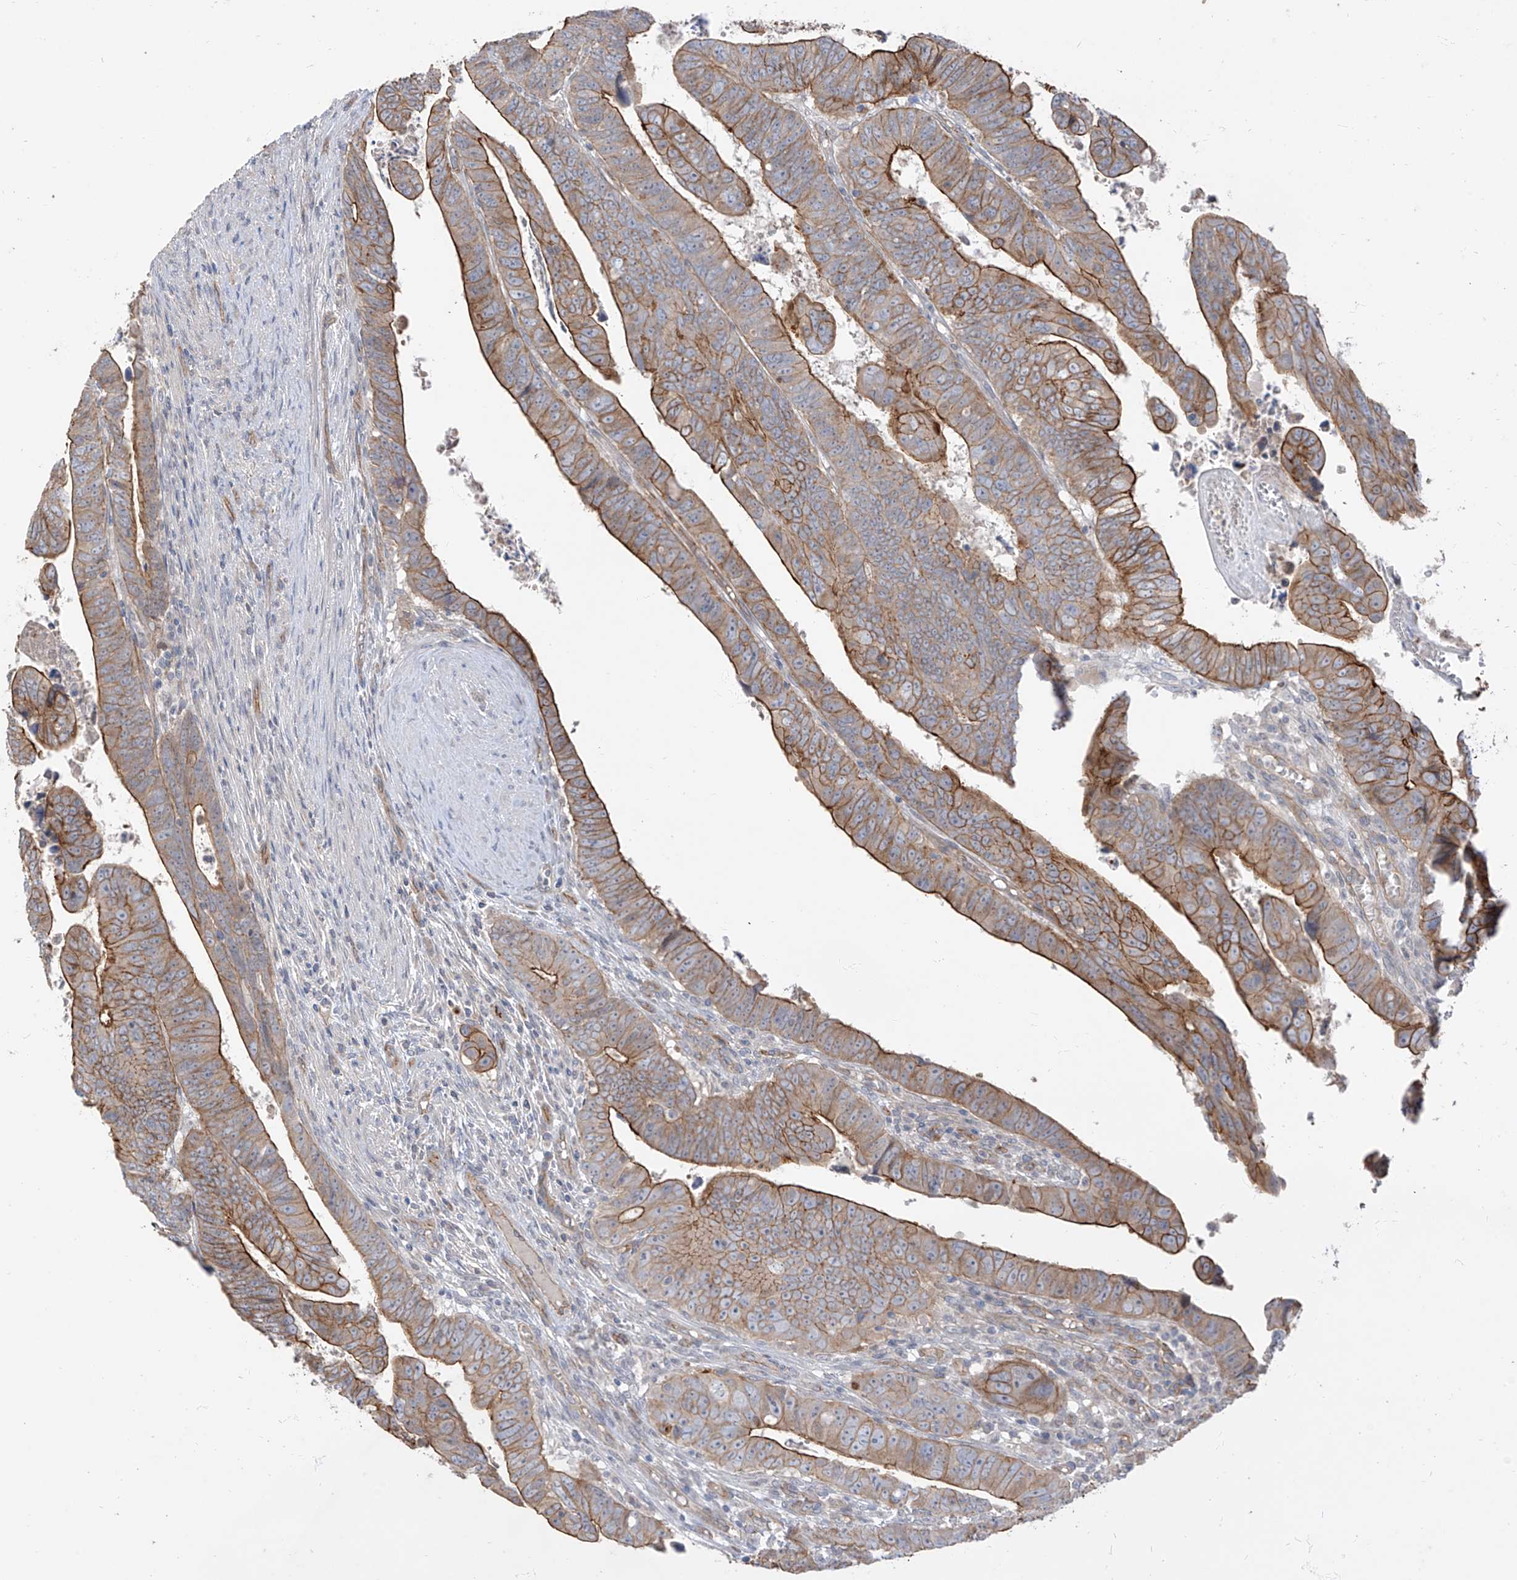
{"staining": {"intensity": "strong", "quantity": "25%-75%", "location": "cytoplasmic/membranous"}, "tissue": "colorectal cancer", "cell_type": "Tumor cells", "image_type": "cancer", "snomed": [{"axis": "morphology", "description": "Normal tissue, NOS"}, {"axis": "morphology", "description": "Adenocarcinoma, NOS"}, {"axis": "topography", "description": "Rectum"}], "caption": "Protein staining shows strong cytoplasmic/membranous expression in approximately 25%-75% of tumor cells in colorectal adenocarcinoma. (brown staining indicates protein expression, while blue staining denotes nuclei).", "gene": "EPHX4", "patient": {"sex": "female", "age": 65}}